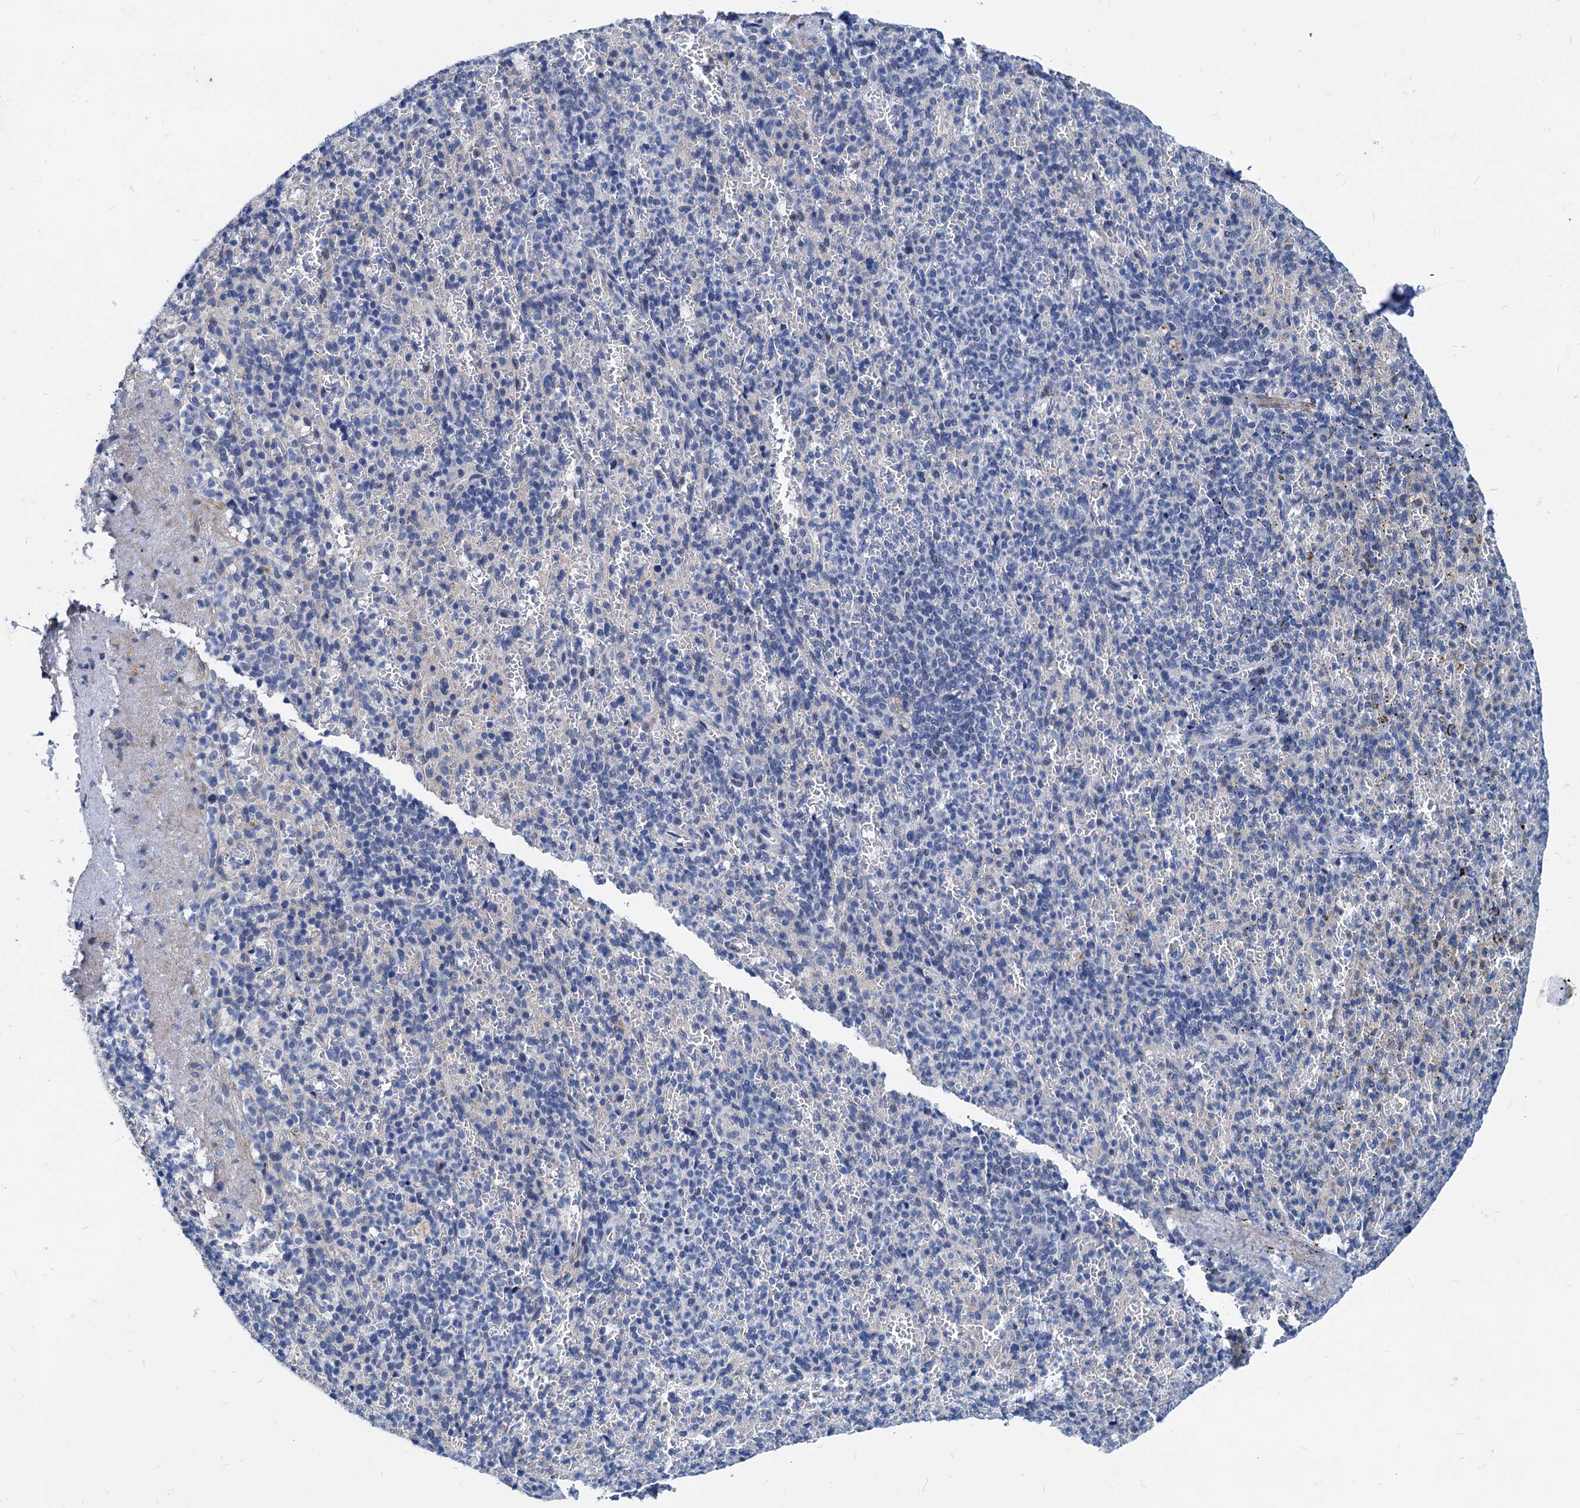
{"staining": {"intensity": "negative", "quantity": "none", "location": "none"}, "tissue": "spleen", "cell_type": "Cells in red pulp", "image_type": "normal", "snomed": [{"axis": "morphology", "description": "Normal tissue, NOS"}, {"axis": "topography", "description": "Spleen"}], "caption": "Immunohistochemistry of normal human spleen exhibits no expression in cells in red pulp.", "gene": "HSF2", "patient": {"sex": "female", "age": 74}}